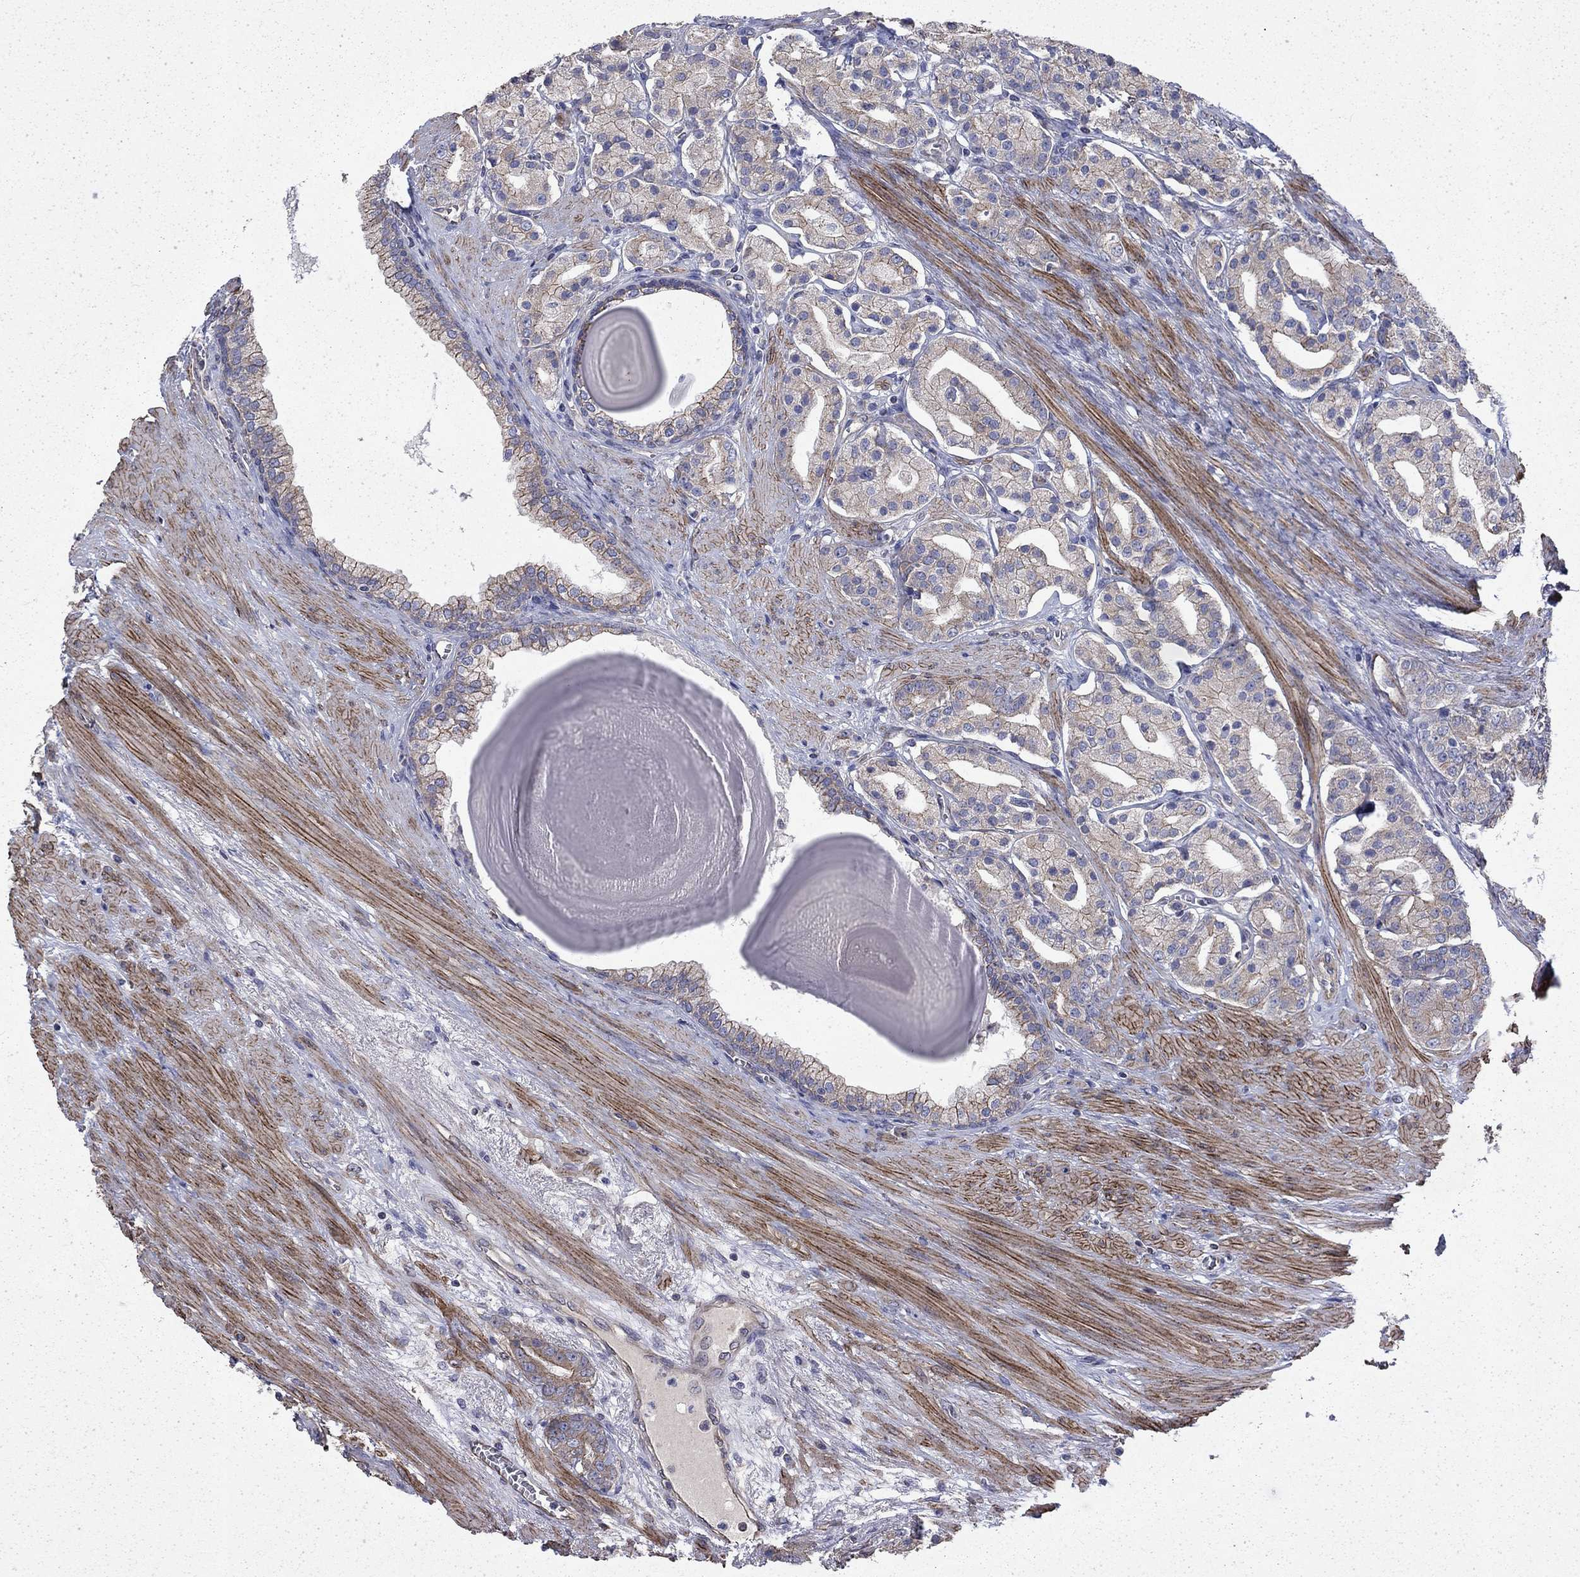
{"staining": {"intensity": "moderate", "quantity": "25%-75%", "location": "cytoplasmic/membranous"}, "tissue": "prostate cancer", "cell_type": "Tumor cells", "image_type": "cancer", "snomed": [{"axis": "morphology", "description": "Adenocarcinoma, NOS"}, {"axis": "topography", "description": "Prostate"}], "caption": "The micrograph demonstrates a brown stain indicating the presence of a protein in the cytoplasmic/membranous of tumor cells in prostate cancer (adenocarcinoma). The protein is stained brown, and the nuclei are stained in blue (DAB IHC with brightfield microscopy, high magnification).", "gene": "DTNA", "patient": {"sex": "male", "age": 69}}